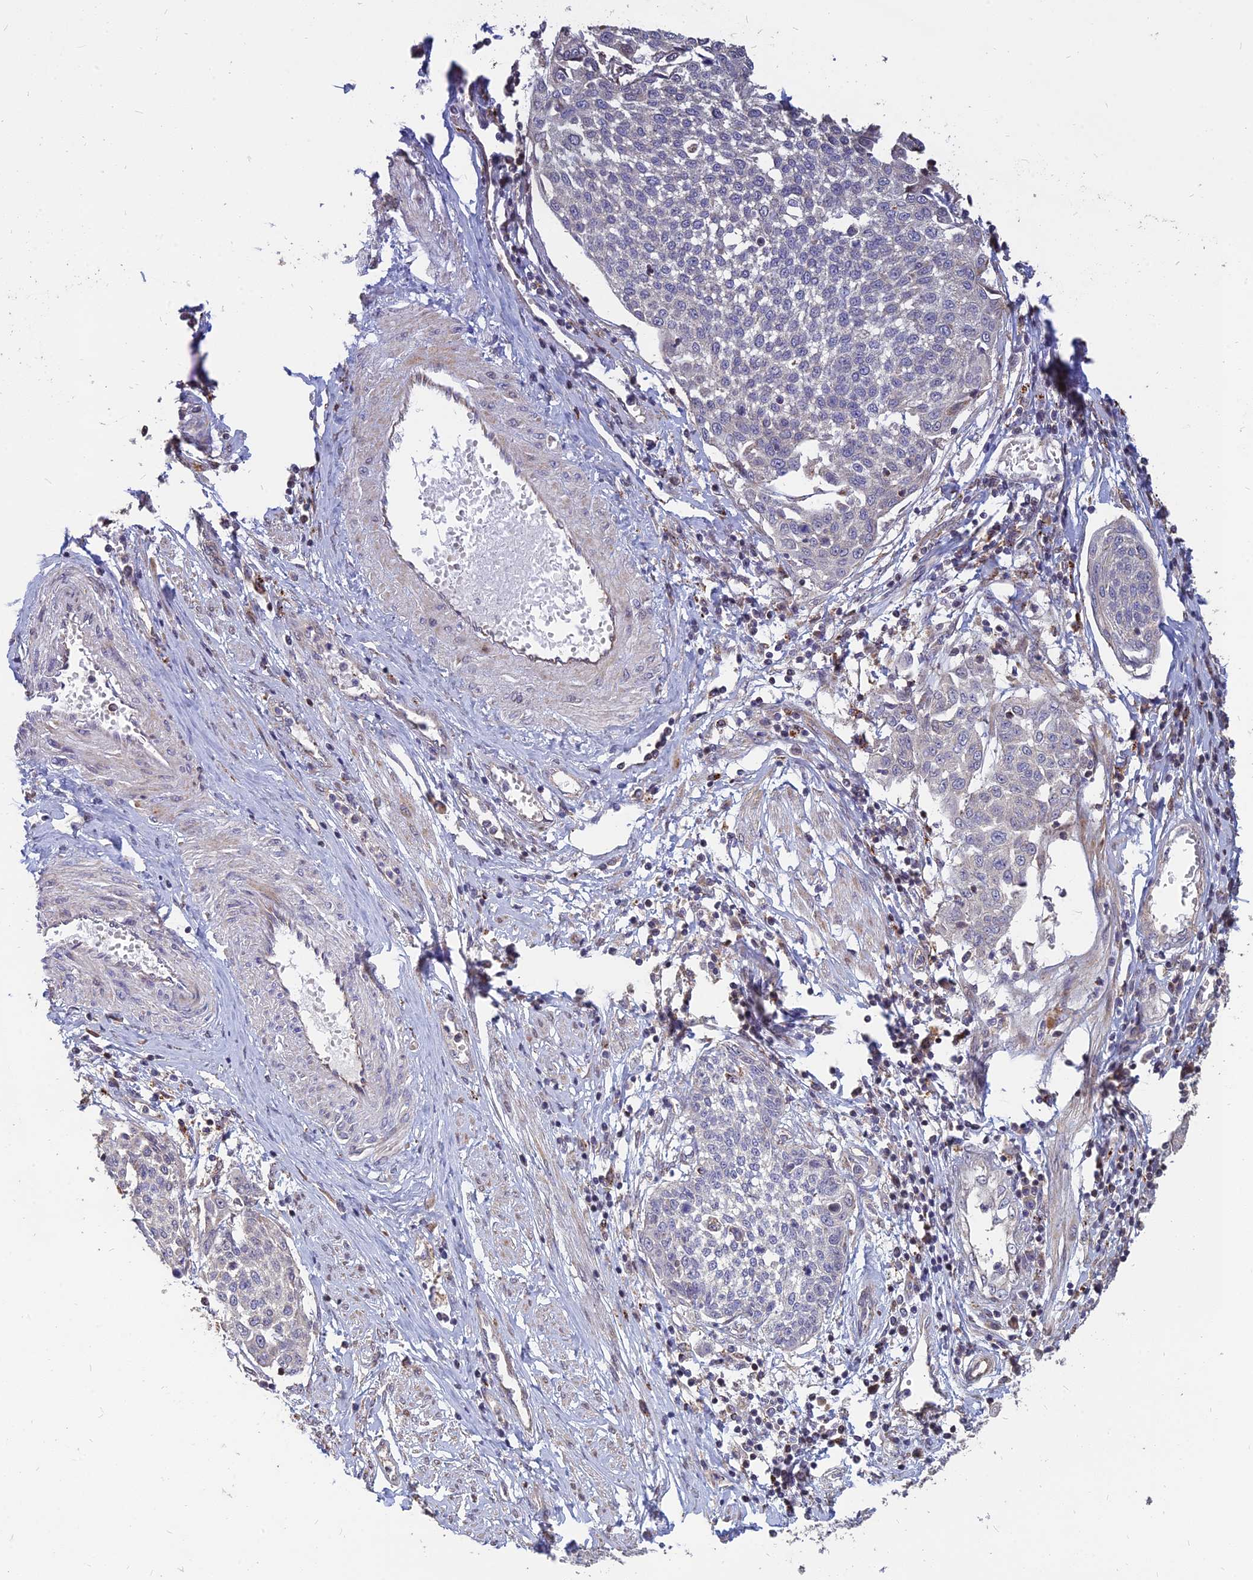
{"staining": {"intensity": "negative", "quantity": "none", "location": "none"}, "tissue": "cervical cancer", "cell_type": "Tumor cells", "image_type": "cancer", "snomed": [{"axis": "morphology", "description": "Squamous cell carcinoma, NOS"}, {"axis": "topography", "description": "Cervix"}], "caption": "Immunohistochemistry (IHC) photomicrograph of neoplastic tissue: human squamous cell carcinoma (cervical) stained with DAB (3,3'-diaminobenzidine) exhibits no significant protein staining in tumor cells.", "gene": "ST3GAL6", "patient": {"sex": "female", "age": 34}}